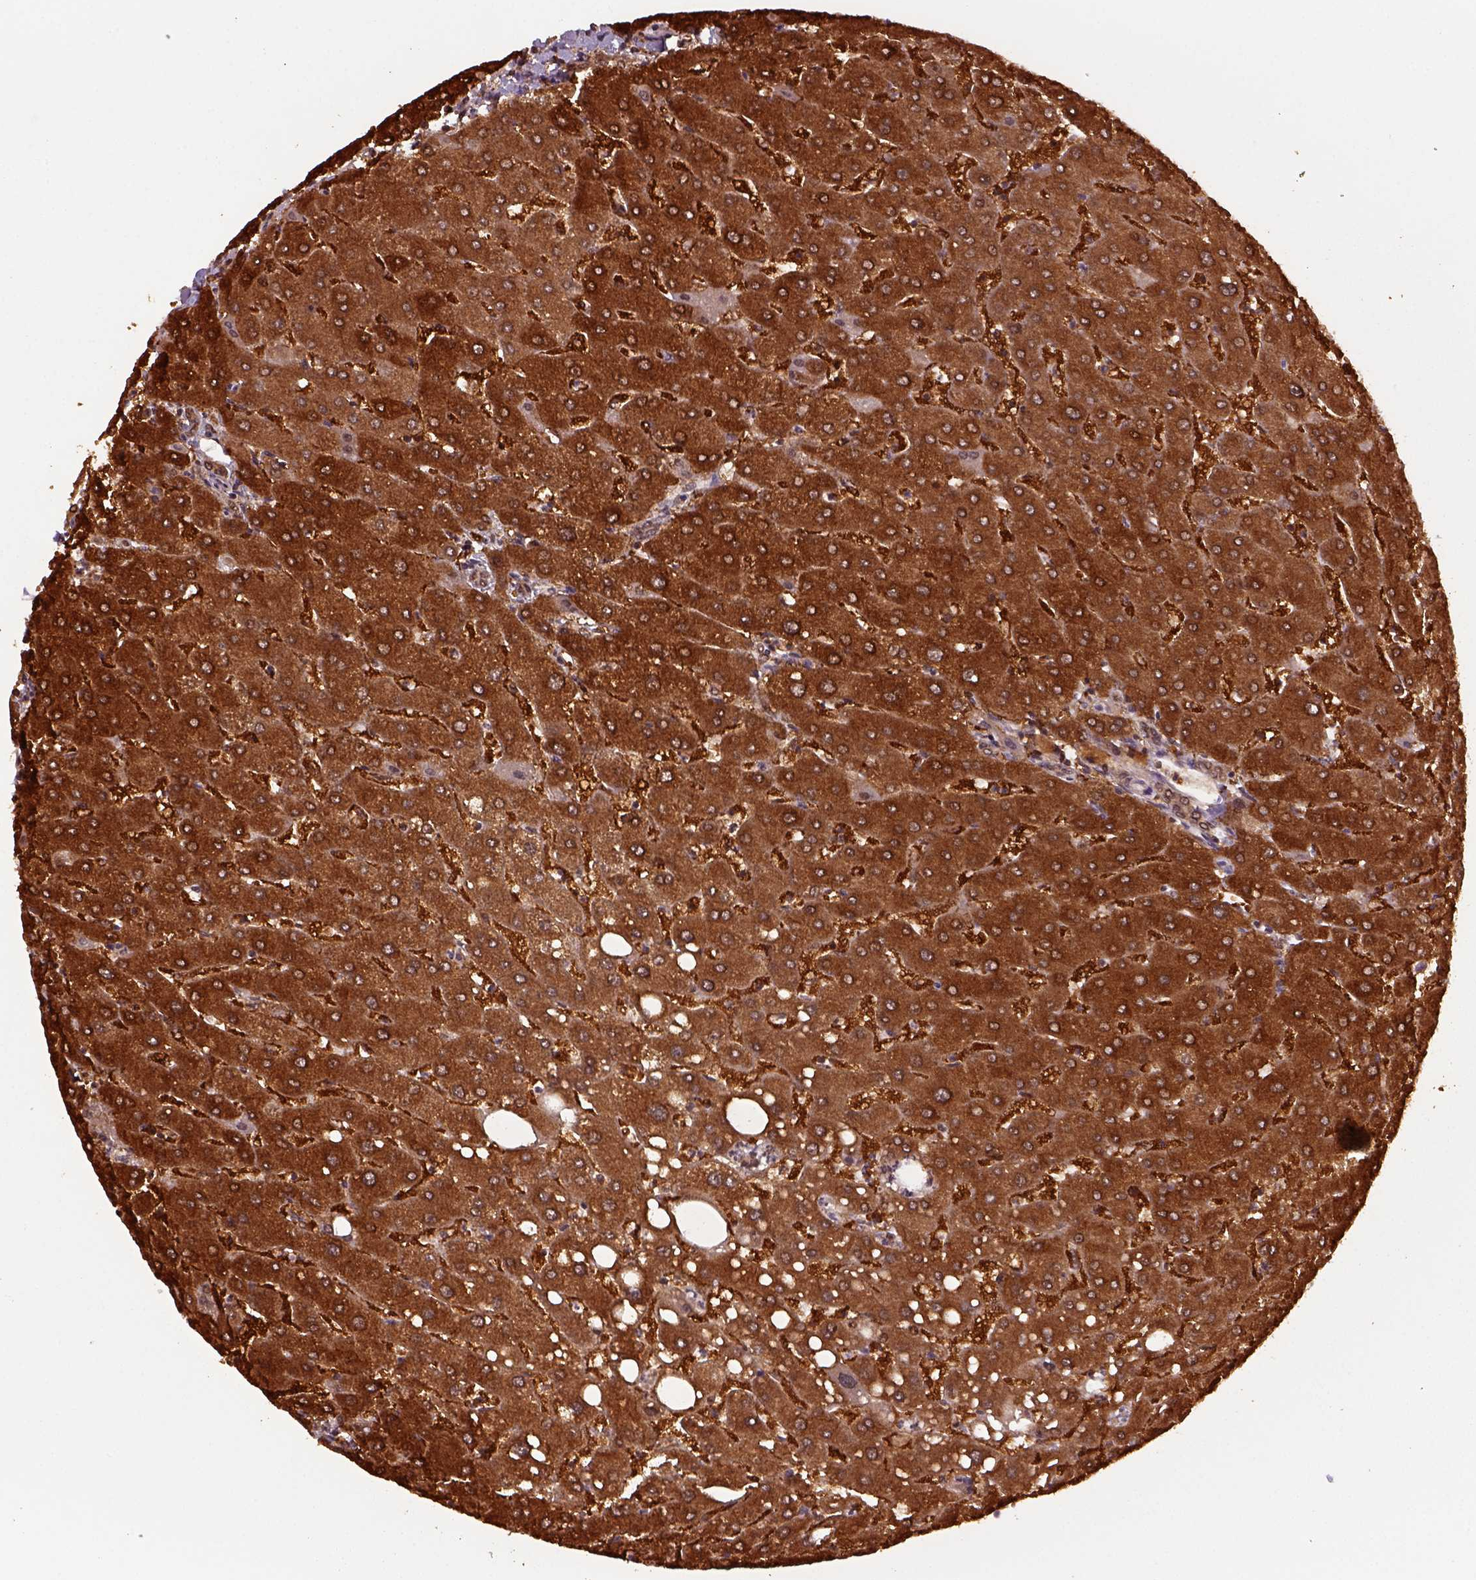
{"staining": {"intensity": "strong", "quantity": ">75%", "location": "cytoplasmic/membranous,nuclear"}, "tissue": "liver", "cell_type": "Cholangiocytes", "image_type": "normal", "snomed": [{"axis": "morphology", "description": "Normal tissue, NOS"}, {"axis": "topography", "description": "Liver"}], "caption": "Immunohistochemical staining of unremarkable liver demonstrates >75% levels of strong cytoplasmic/membranous,nuclear protein positivity in approximately >75% of cholangiocytes.", "gene": "GOT1", "patient": {"sex": "male", "age": 67}}